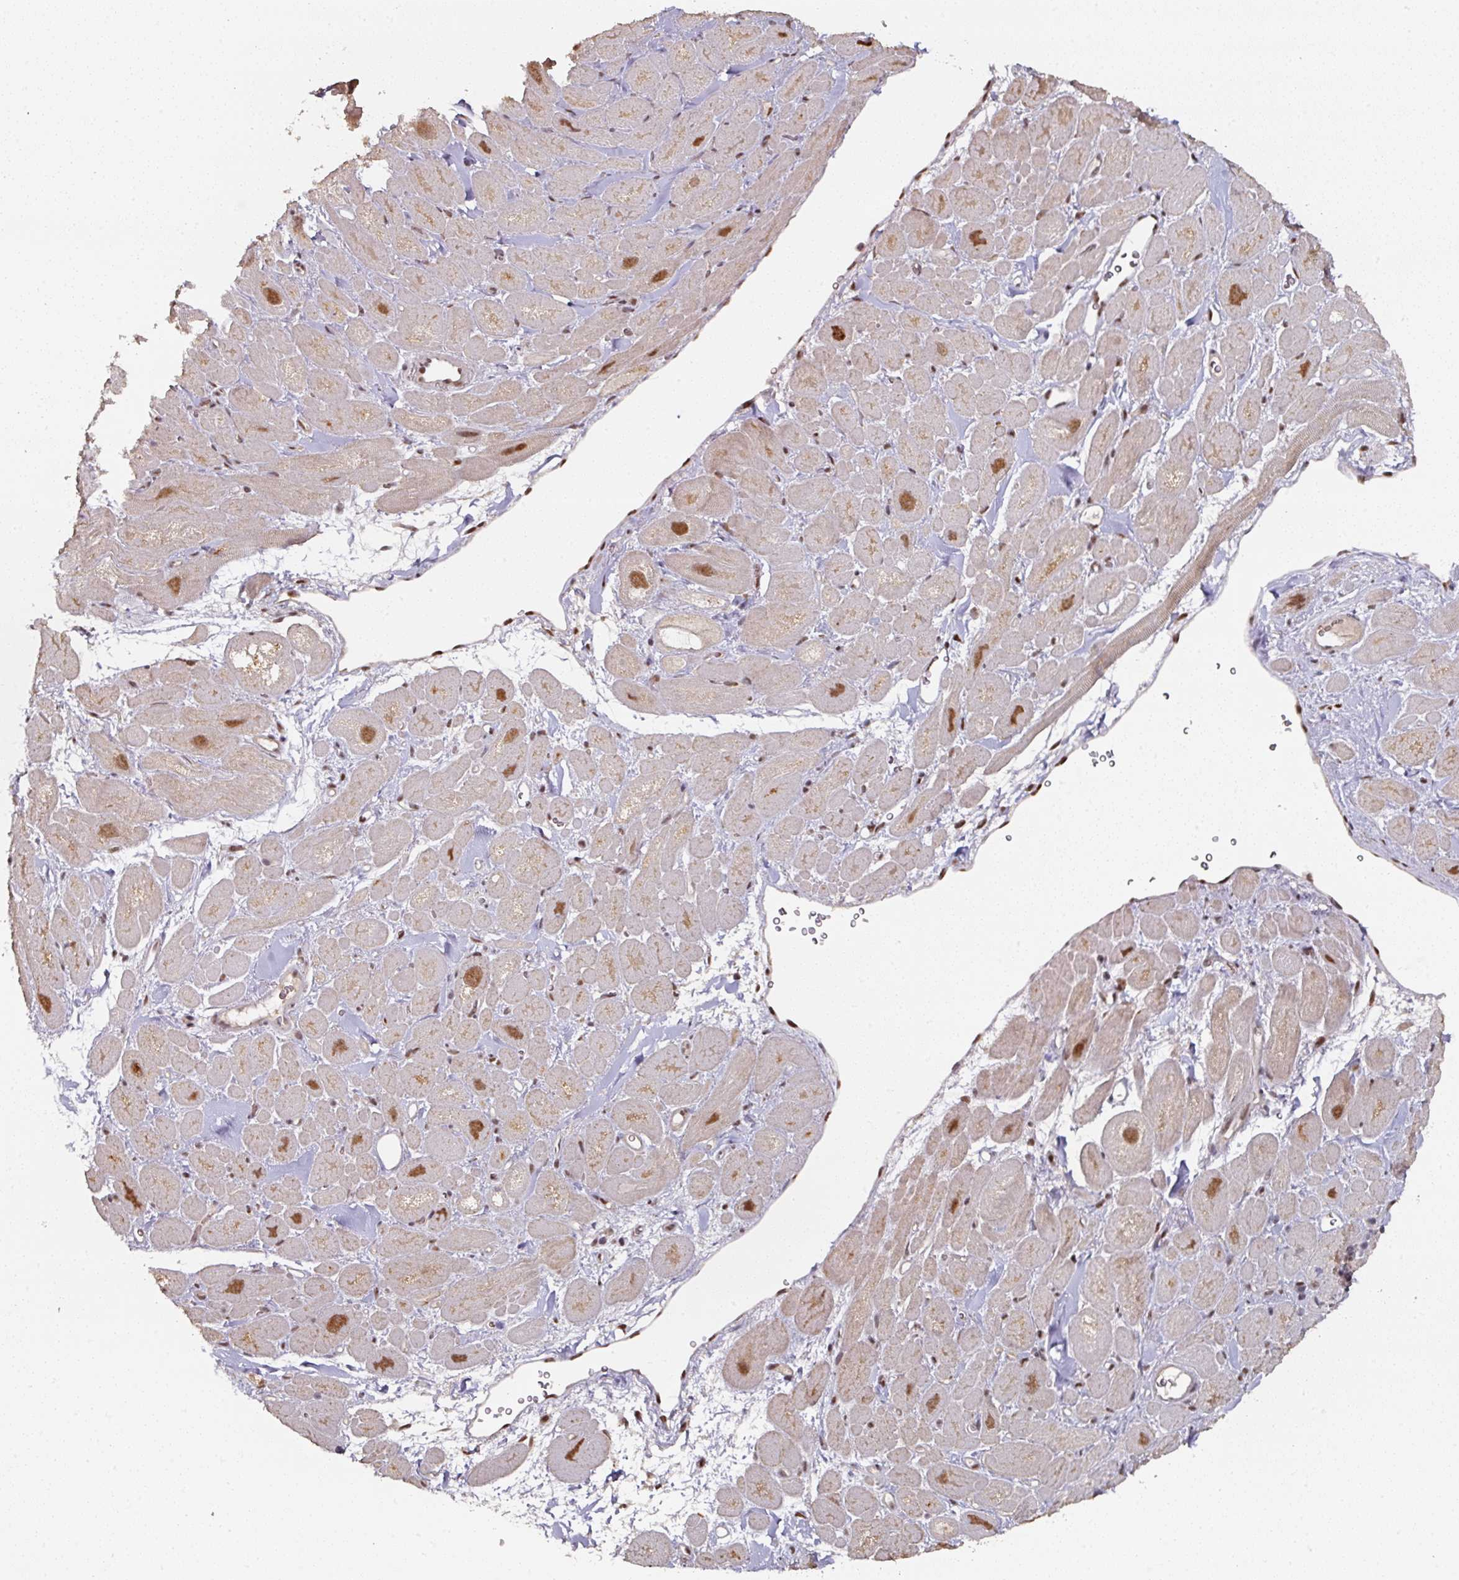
{"staining": {"intensity": "strong", "quantity": "25%-75%", "location": "nuclear"}, "tissue": "heart muscle", "cell_type": "Cardiomyocytes", "image_type": "normal", "snomed": [{"axis": "morphology", "description": "Normal tissue, NOS"}, {"axis": "topography", "description": "Heart"}], "caption": "DAB (3,3'-diaminobenzidine) immunohistochemical staining of unremarkable heart muscle shows strong nuclear protein positivity in approximately 25%-75% of cardiomyocytes.", "gene": "ENSG00000289690", "patient": {"sex": "male", "age": 49}}